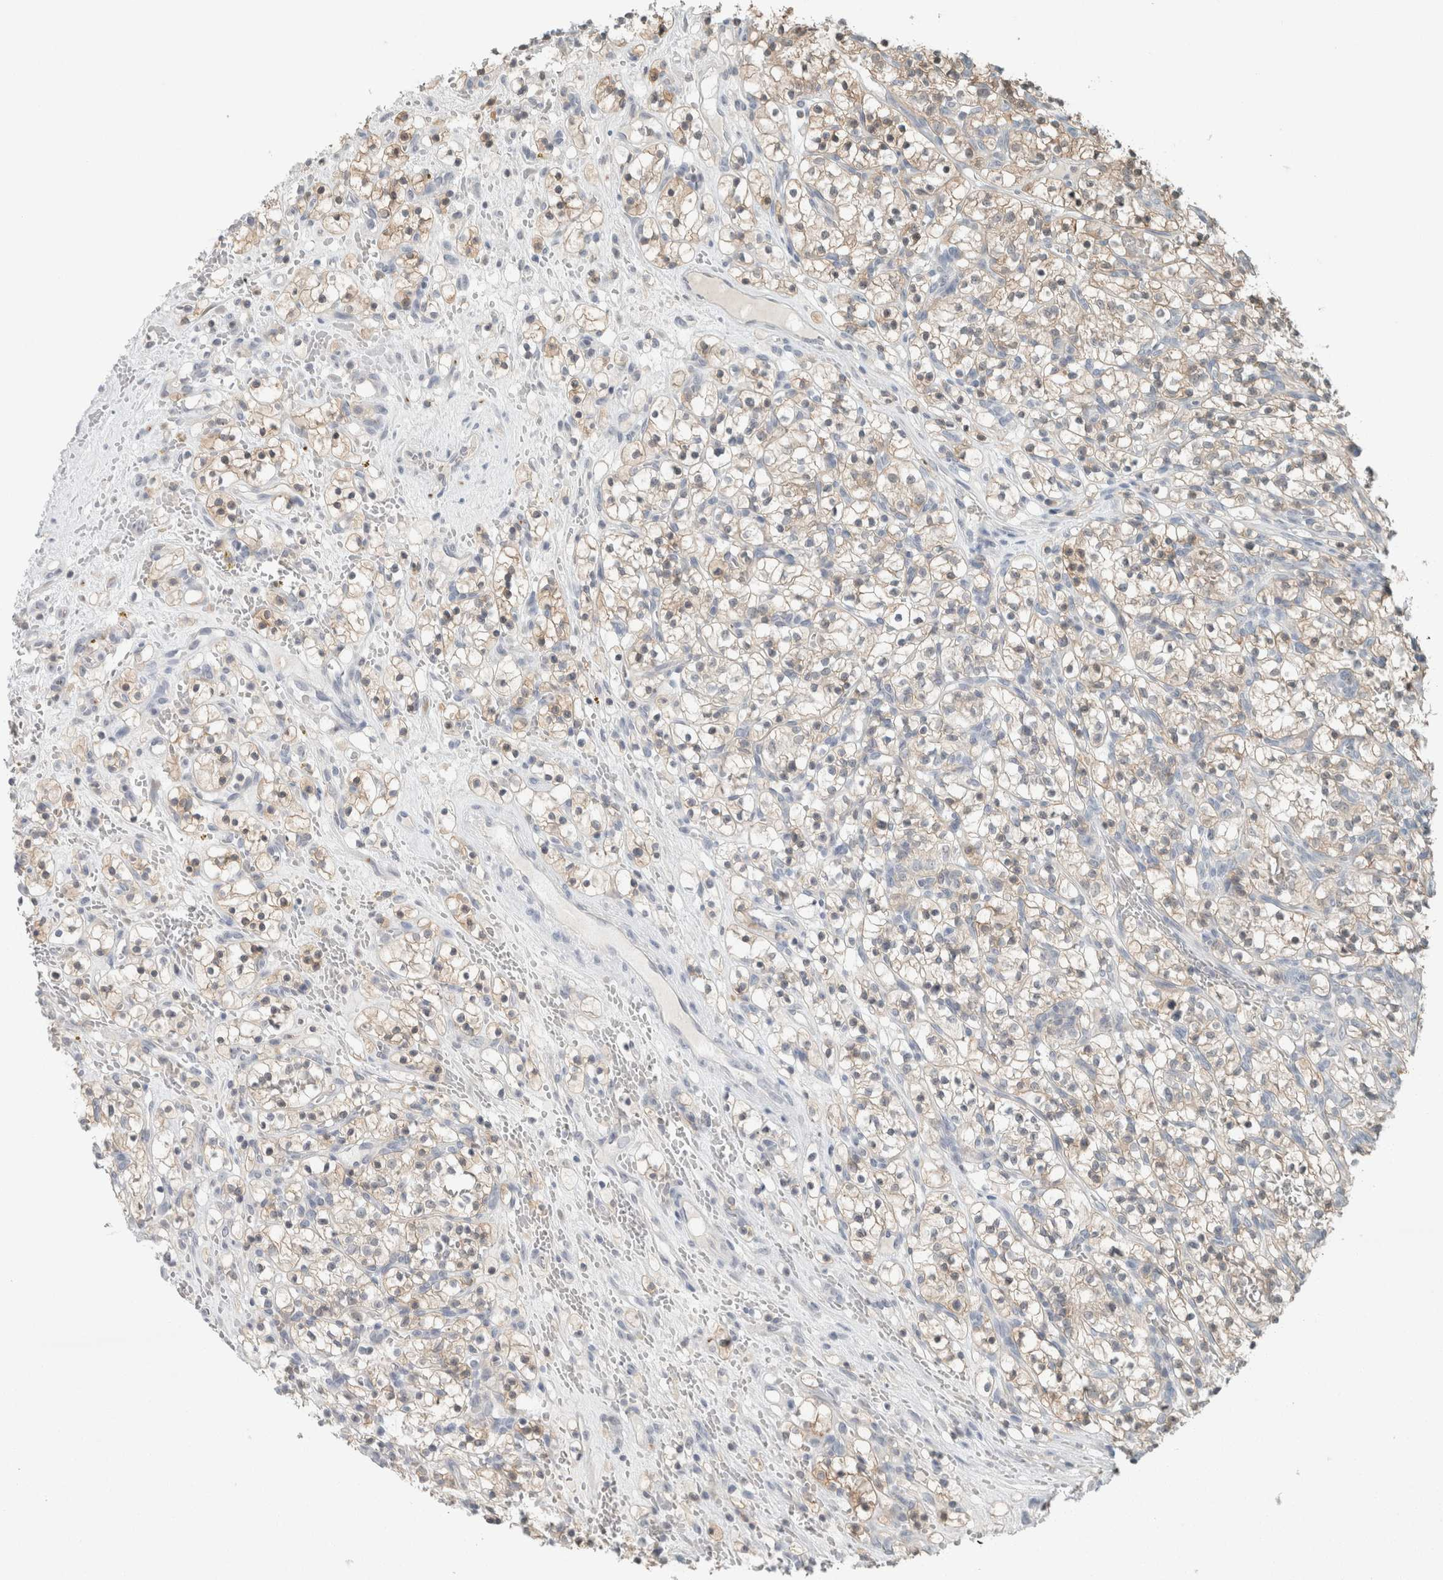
{"staining": {"intensity": "weak", "quantity": "<25%", "location": "cytoplasmic/membranous"}, "tissue": "renal cancer", "cell_type": "Tumor cells", "image_type": "cancer", "snomed": [{"axis": "morphology", "description": "Adenocarcinoma, NOS"}, {"axis": "topography", "description": "Kidney"}], "caption": "Immunohistochemistry (IHC) of renal adenocarcinoma exhibits no expression in tumor cells. The staining was performed using DAB to visualize the protein expression in brown, while the nuclei were stained in blue with hematoxylin (Magnification: 20x).", "gene": "TRIT1", "patient": {"sex": "female", "age": 57}}